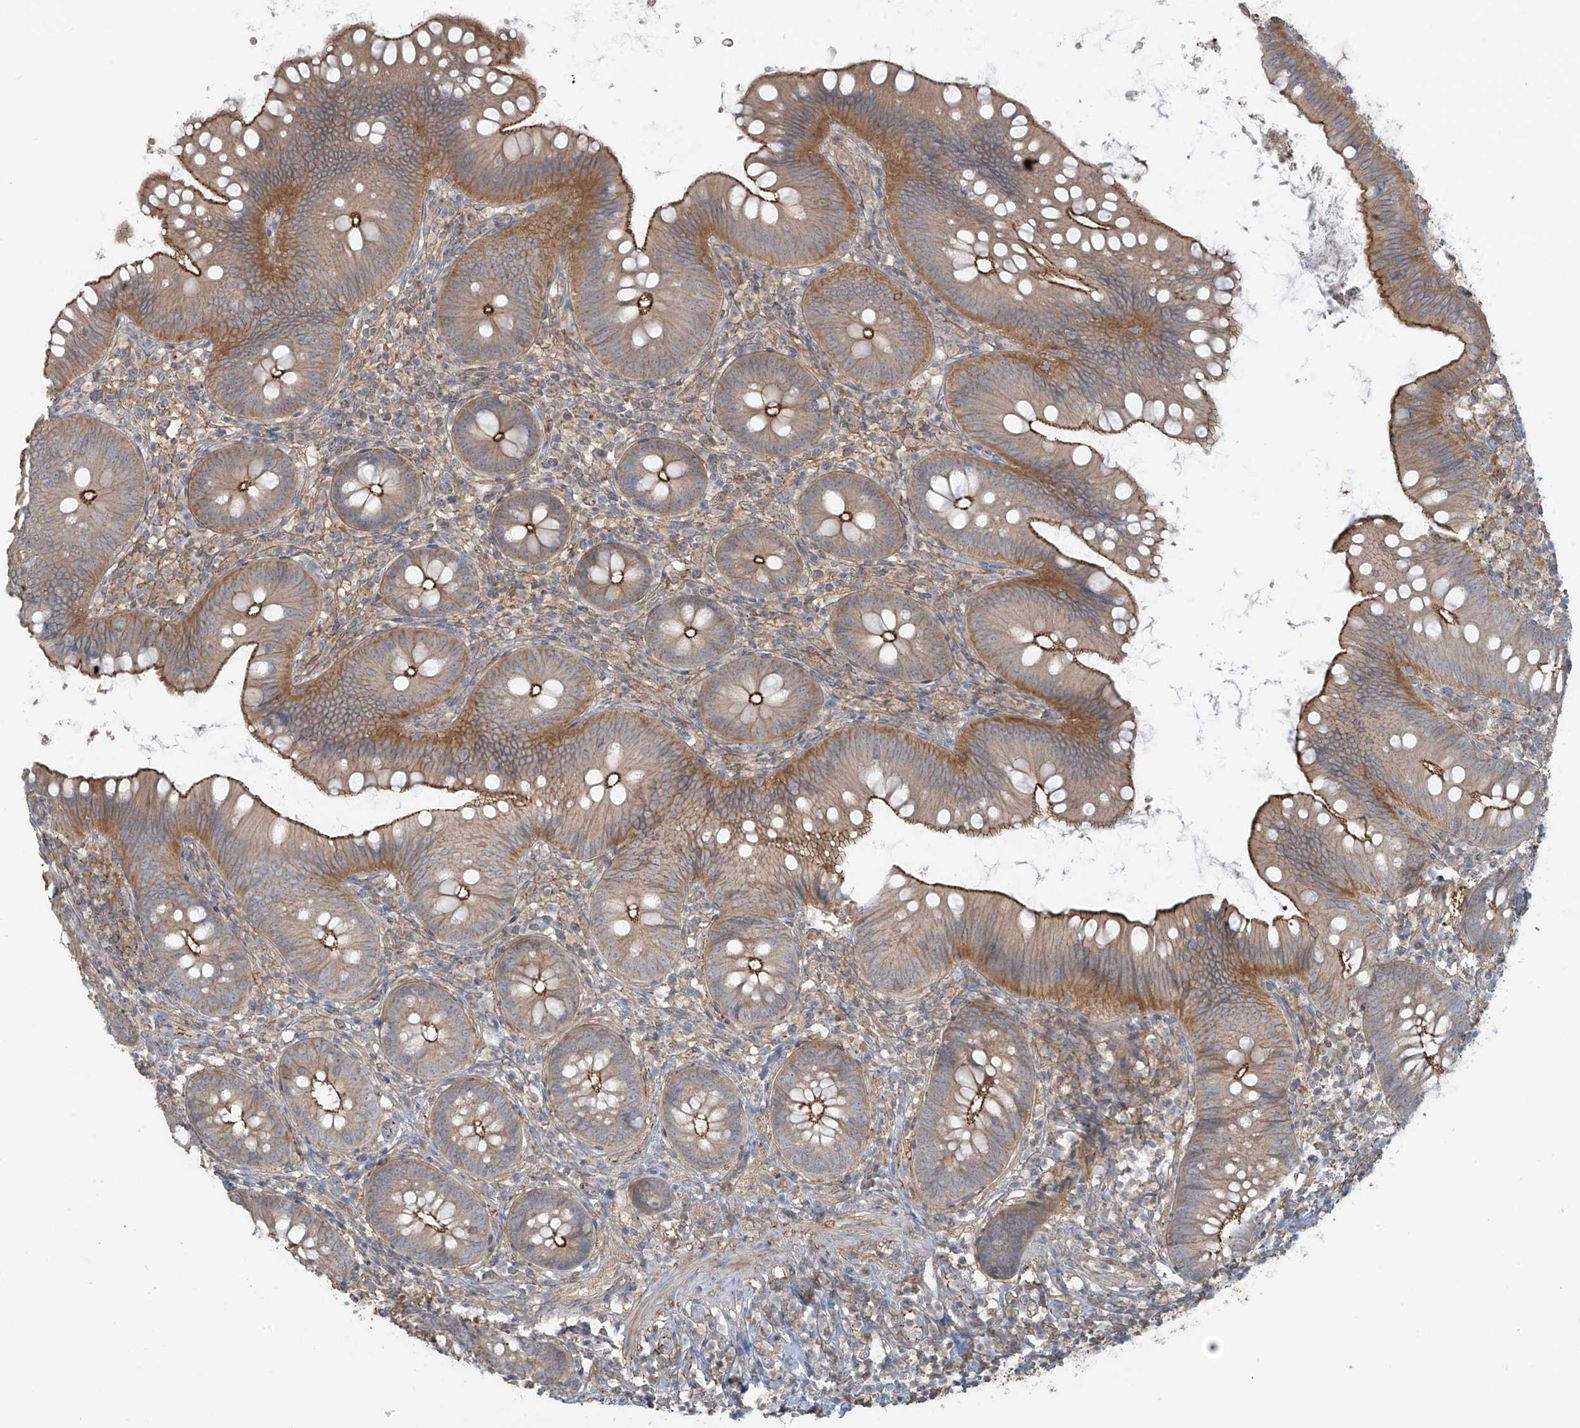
{"staining": {"intensity": "moderate", "quantity": ">75%", "location": "cytoplasmic/membranous"}, "tissue": "appendix", "cell_type": "Glandular cells", "image_type": "normal", "snomed": [{"axis": "morphology", "description": "Normal tissue, NOS"}, {"axis": "topography", "description": "Appendix"}], "caption": "IHC image of normal appendix: human appendix stained using immunohistochemistry (IHC) demonstrates medium levels of moderate protein expression localized specifically in the cytoplasmic/membranous of glandular cells, appearing as a cytoplasmic/membranous brown color.", "gene": "SLC9A2", "patient": {"sex": "female", "age": 62}}